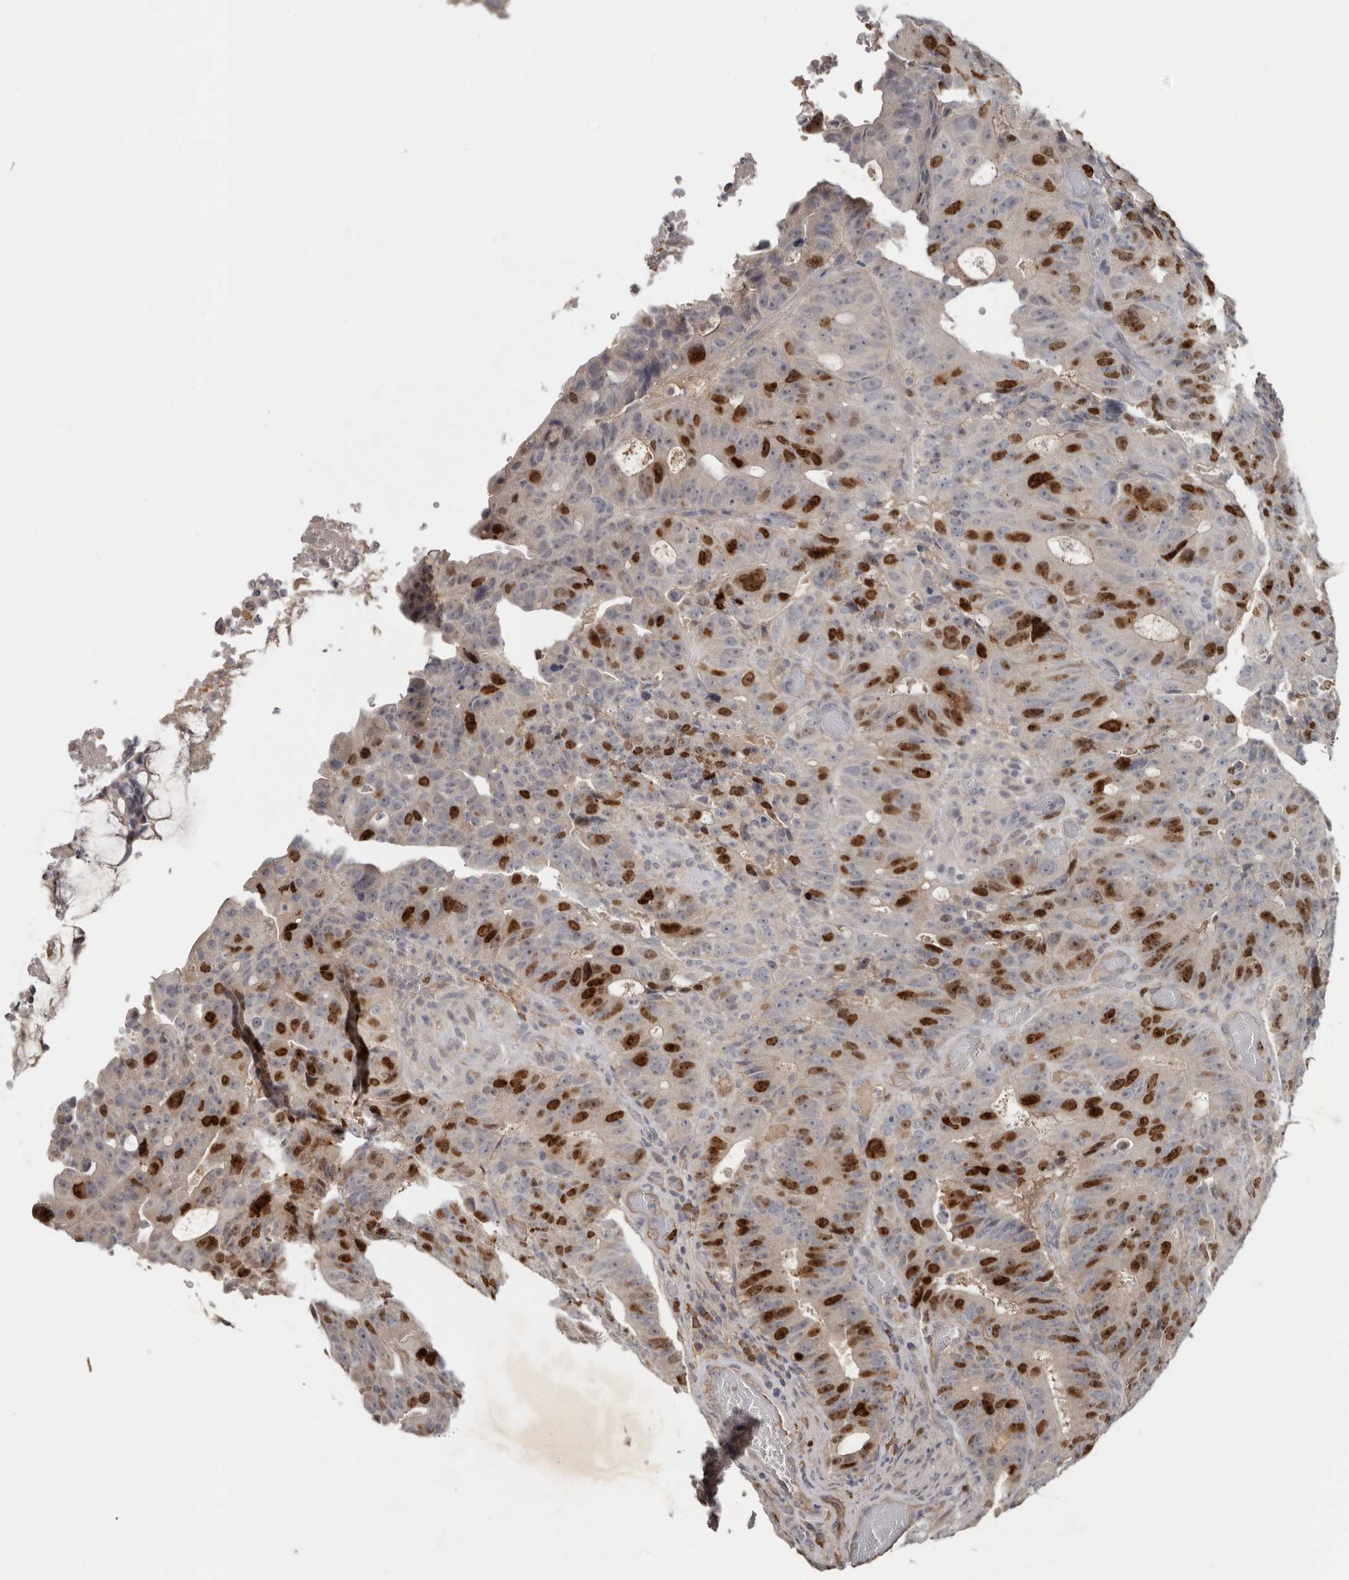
{"staining": {"intensity": "strong", "quantity": "25%-75%", "location": "nuclear"}, "tissue": "colorectal cancer", "cell_type": "Tumor cells", "image_type": "cancer", "snomed": [{"axis": "morphology", "description": "Adenocarcinoma, NOS"}, {"axis": "topography", "description": "Colon"}], "caption": "A brown stain highlights strong nuclear staining of a protein in colorectal cancer (adenocarcinoma) tumor cells.", "gene": "CDCA8", "patient": {"sex": "male", "age": 87}}